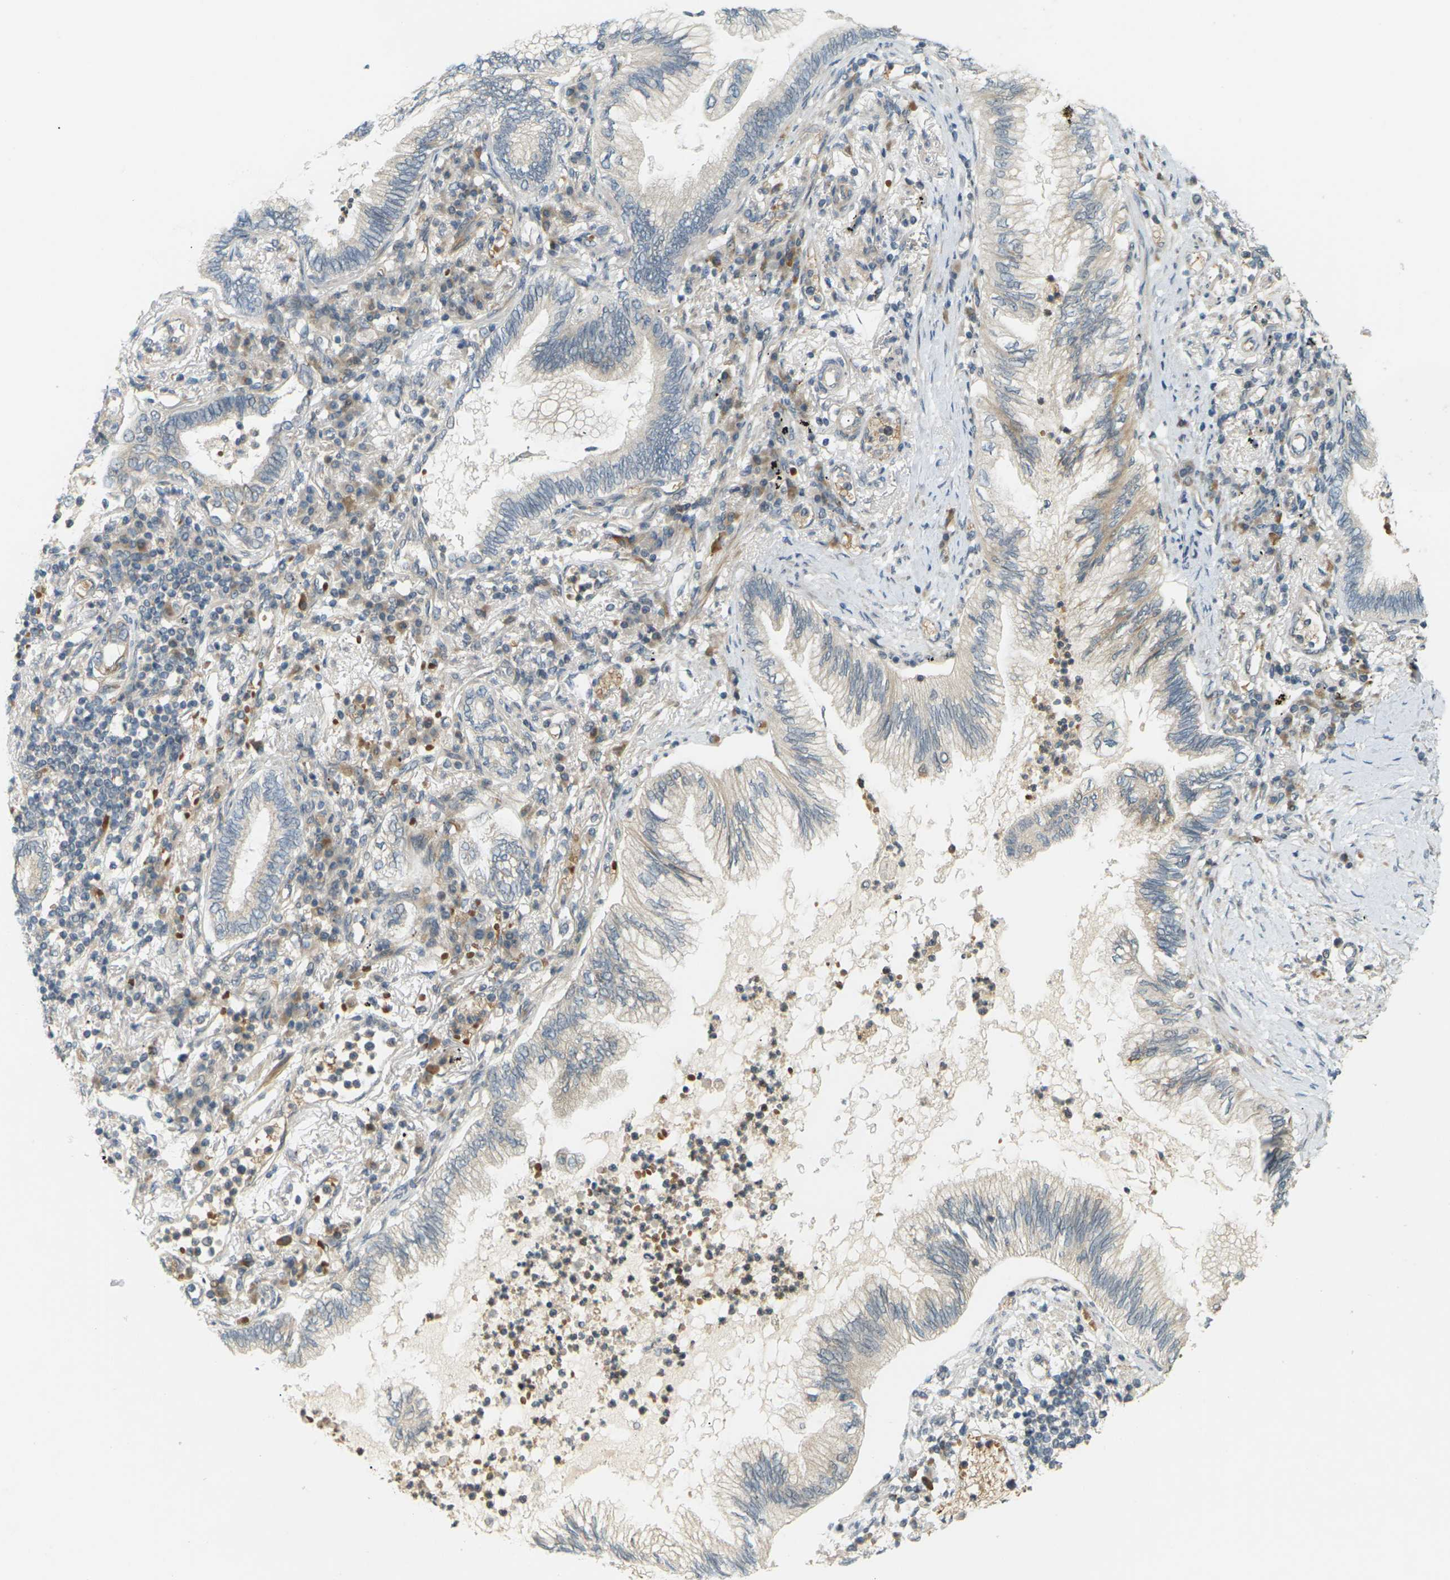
{"staining": {"intensity": "weak", "quantity": ">75%", "location": "cytoplasmic/membranous"}, "tissue": "lung cancer", "cell_type": "Tumor cells", "image_type": "cancer", "snomed": [{"axis": "morphology", "description": "Normal tissue, NOS"}, {"axis": "morphology", "description": "Adenocarcinoma, NOS"}, {"axis": "topography", "description": "Bronchus"}, {"axis": "topography", "description": "Lung"}], "caption": "This is an image of immunohistochemistry (IHC) staining of lung cancer, which shows weak staining in the cytoplasmic/membranous of tumor cells.", "gene": "SOCS6", "patient": {"sex": "female", "age": 70}}